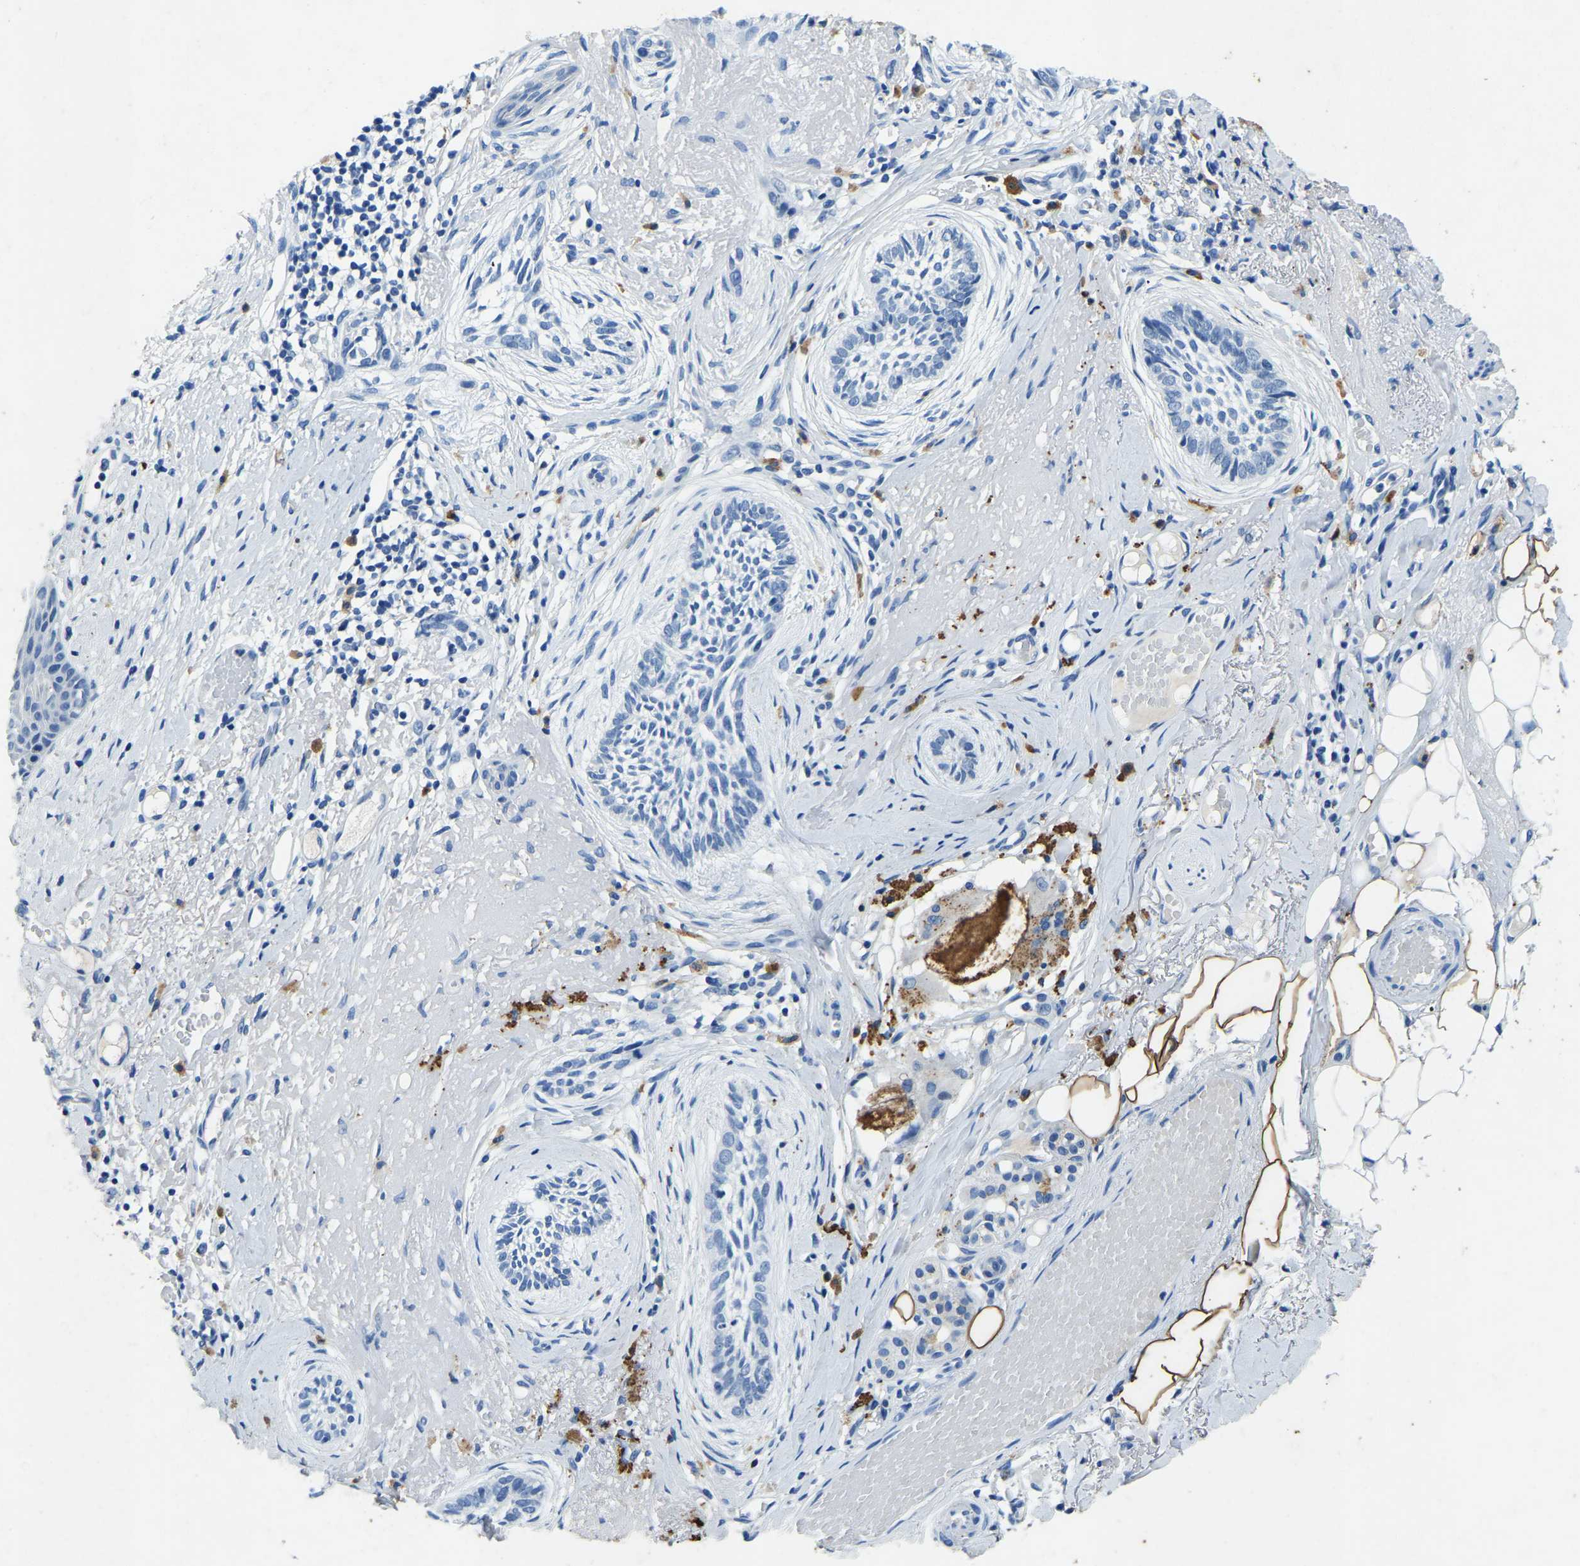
{"staining": {"intensity": "negative", "quantity": "none", "location": "none"}, "tissue": "skin cancer", "cell_type": "Tumor cells", "image_type": "cancer", "snomed": [{"axis": "morphology", "description": "Basal cell carcinoma"}, {"axis": "topography", "description": "Skin"}], "caption": "The micrograph demonstrates no significant positivity in tumor cells of basal cell carcinoma (skin).", "gene": "UBN2", "patient": {"sex": "female", "age": 88}}